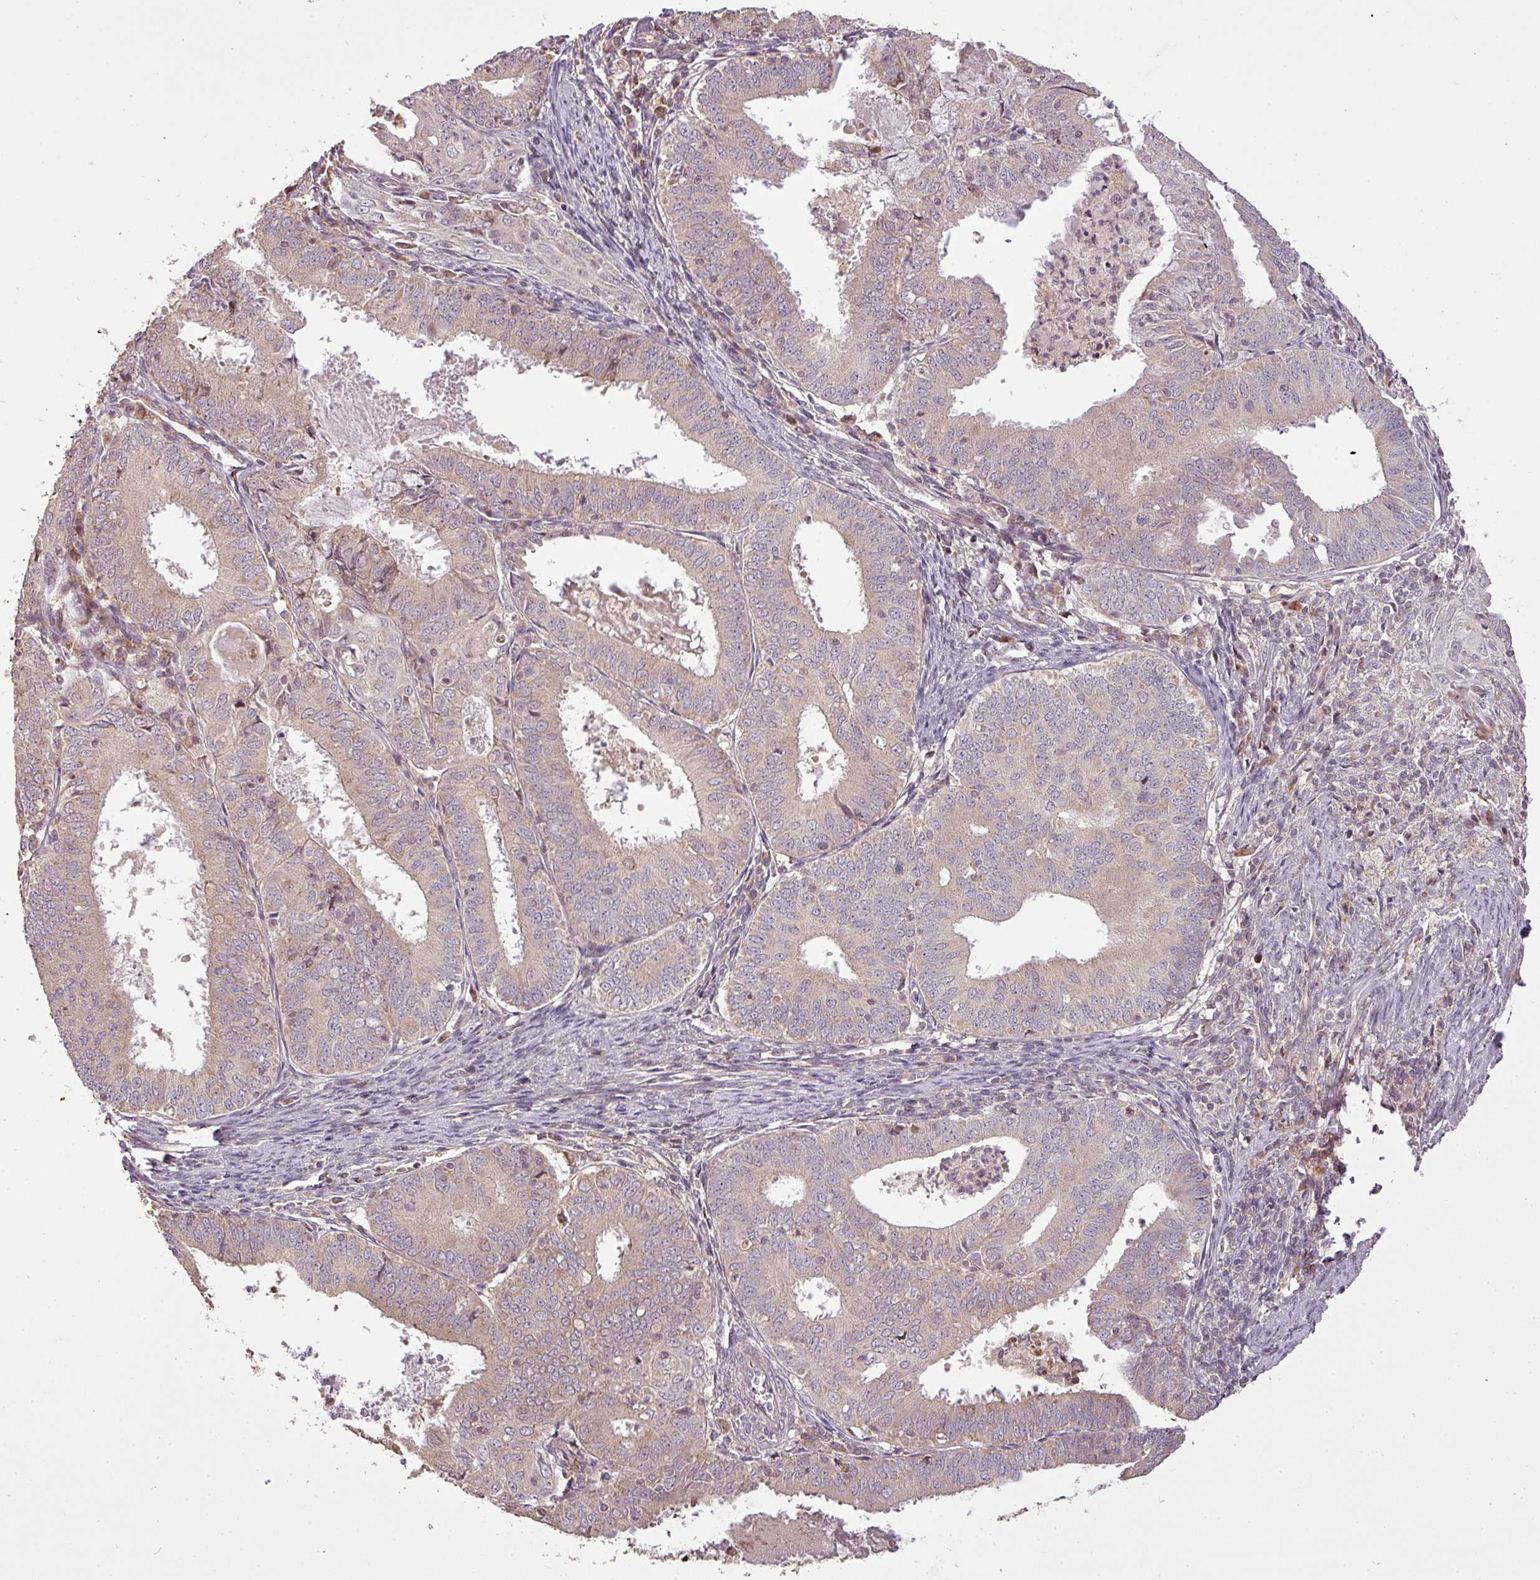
{"staining": {"intensity": "weak", "quantity": "25%-75%", "location": "cytoplasmic/membranous"}, "tissue": "endometrial cancer", "cell_type": "Tumor cells", "image_type": "cancer", "snomed": [{"axis": "morphology", "description": "Adenocarcinoma, NOS"}, {"axis": "topography", "description": "Endometrium"}], "caption": "Endometrial cancer tissue exhibits weak cytoplasmic/membranous staining in approximately 25%-75% of tumor cells, visualized by immunohistochemistry.", "gene": "FAIM", "patient": {"sex": "female", "age": 57}}